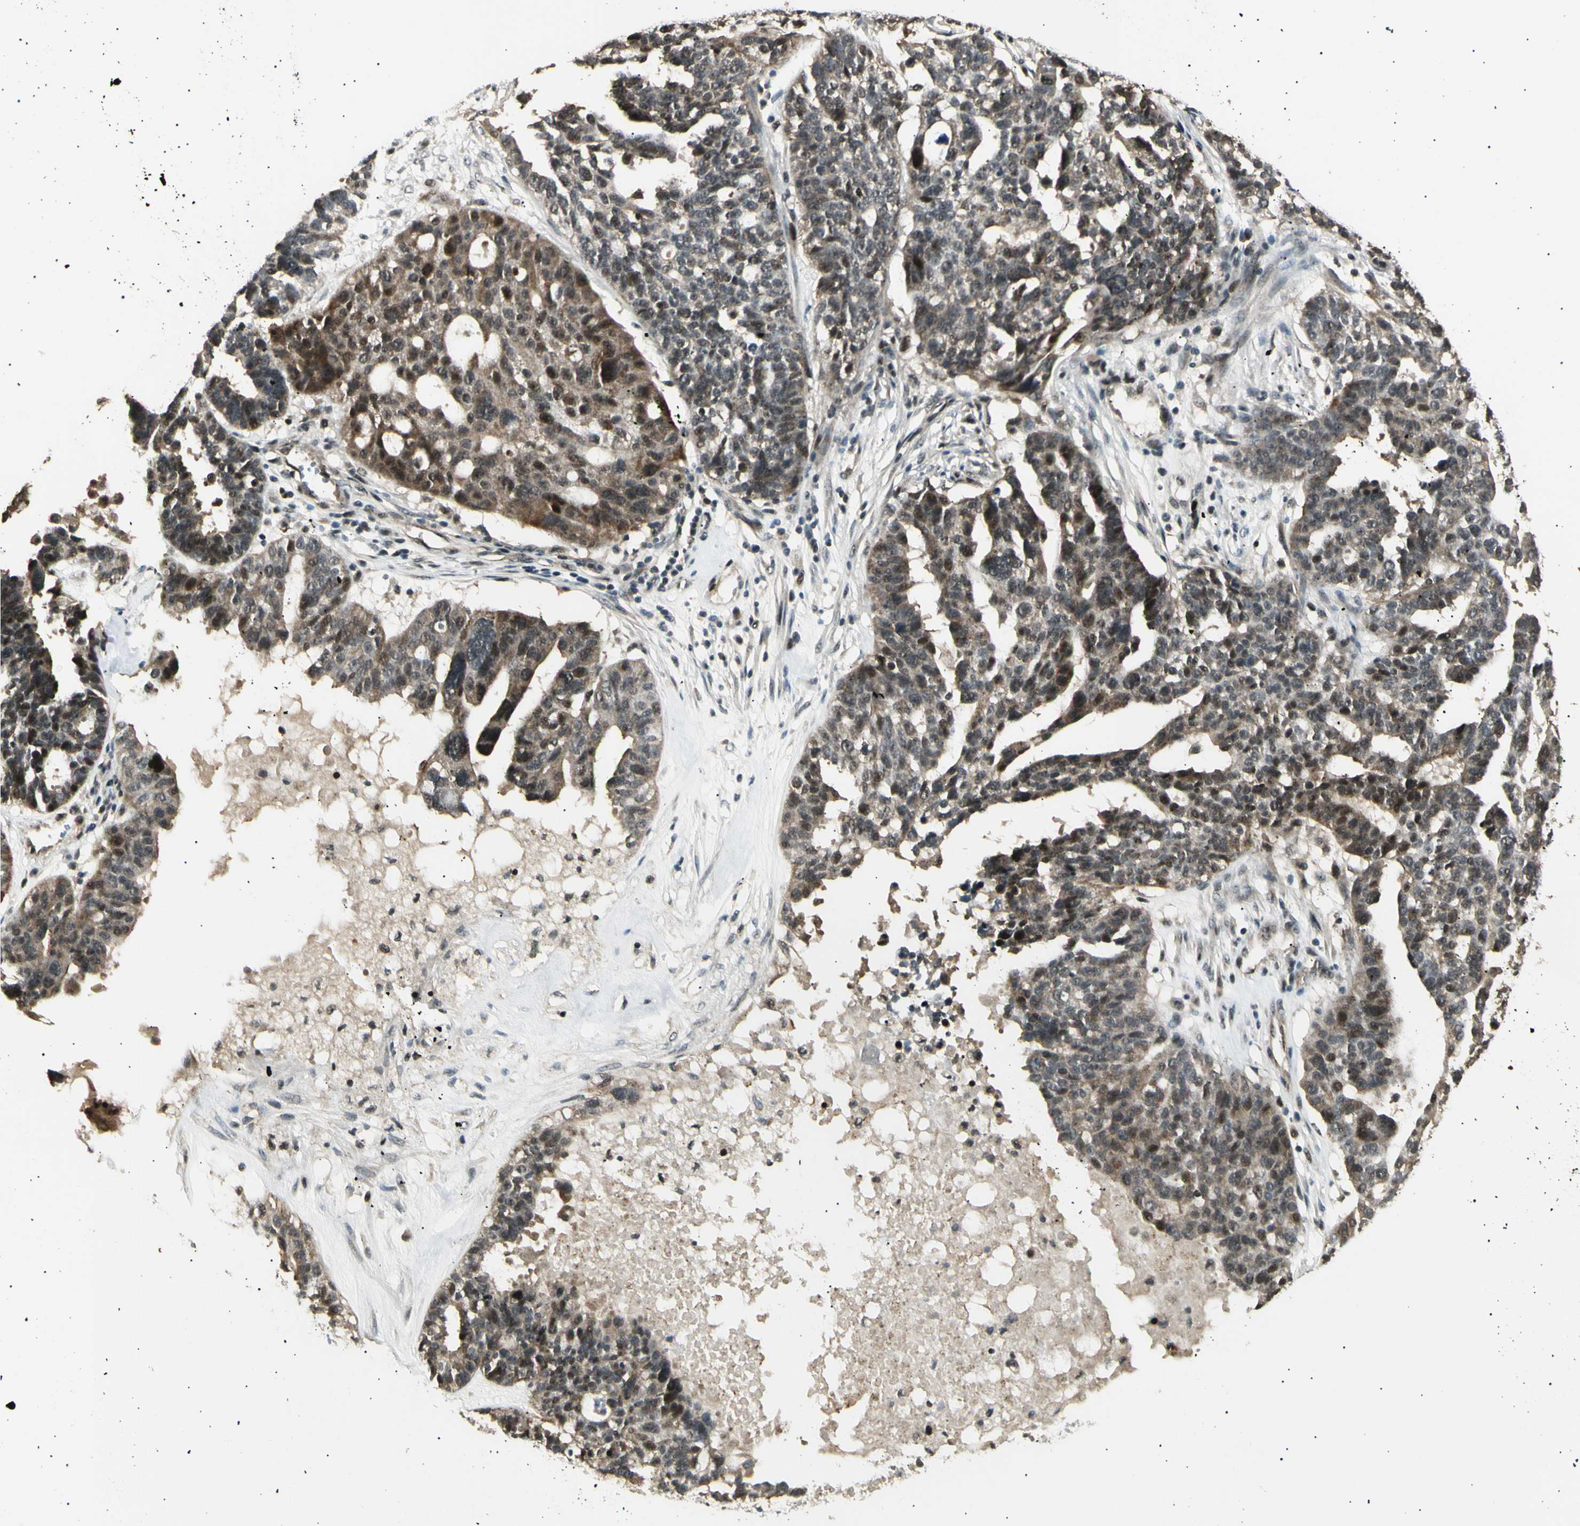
{"staining": {"intensity": "moderate", "quantity": "25%-75%", "location": "cytoplasmic/membranous,nuclear"}, "tissue": "ovarian cancer", "cell_type": "Tumor cells", "image_type": "cancer", "snomed": [{"axis": "morphology", "description": "Cystadenocarcinoma, serous, NOS"}, {"axis": "topography", "description": "Ovary"}], "caption": "The immunohistochemical stain labels moderate cytoplasmic/membranous and nuclear staining in tumor cells of serous cystadenocarcinoma (ovarian) tissue.", "gene": "NUAK2", "patient": {"sex": "female", "age": 59}}